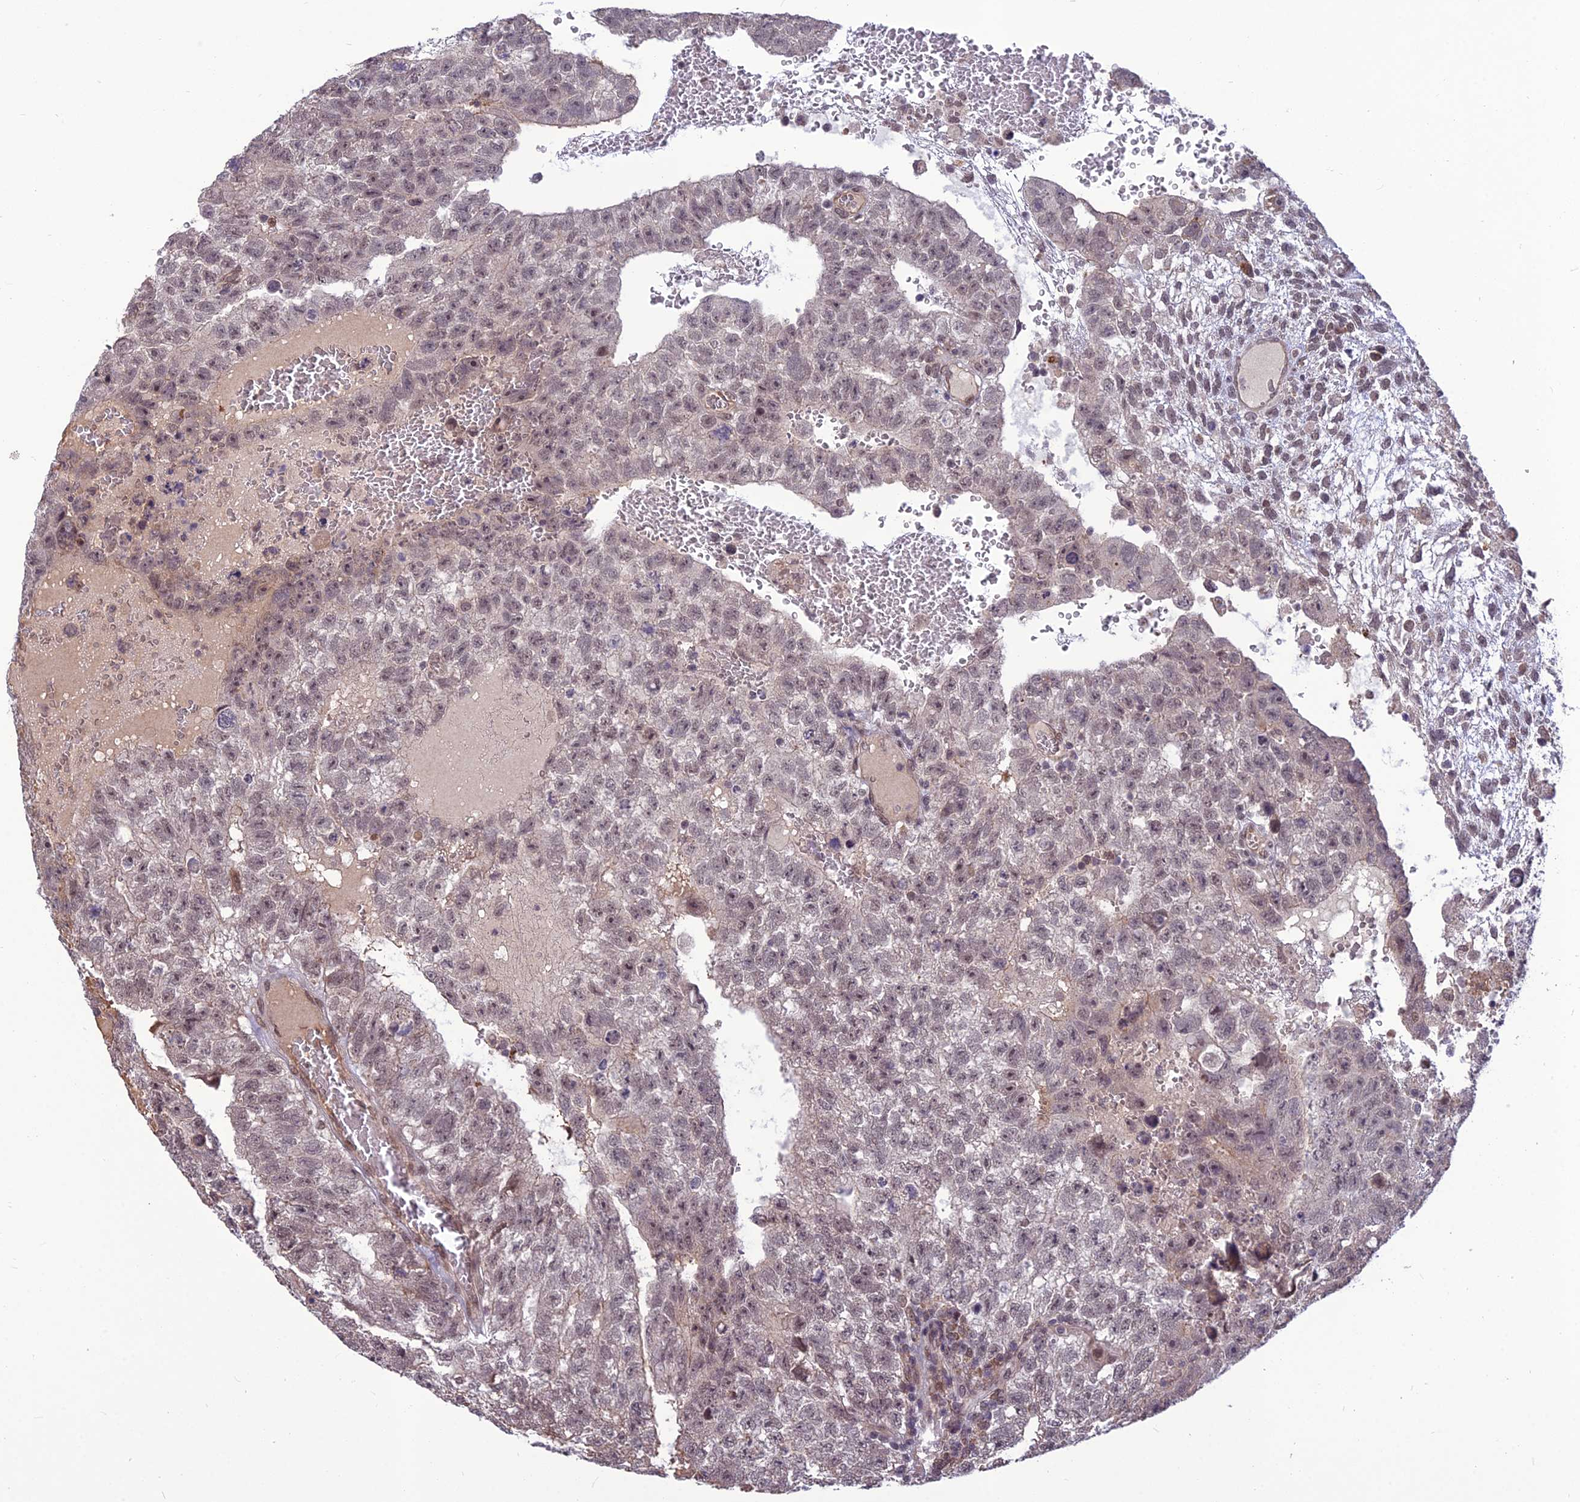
{"staining": {"intensity": "weak", "quantity": "25%-75%", "location": "nuclear"}, "tissue": "testis cancer", "cell_type": "Tumor cells", "image_type": "cancer", "snomed": [{"axis": "morphology", "description": "Carcinoma, Embryonal, NOS"}, {"axis": "topography", "description": "Testis"}], "caption": "Tumor cells show low levels of weak nuclear expression in about 25%-75% of cells in human embryonal carcinoma (testis).", "gene": "FBRS", "patient": {"sex": "male", "age": 26}}